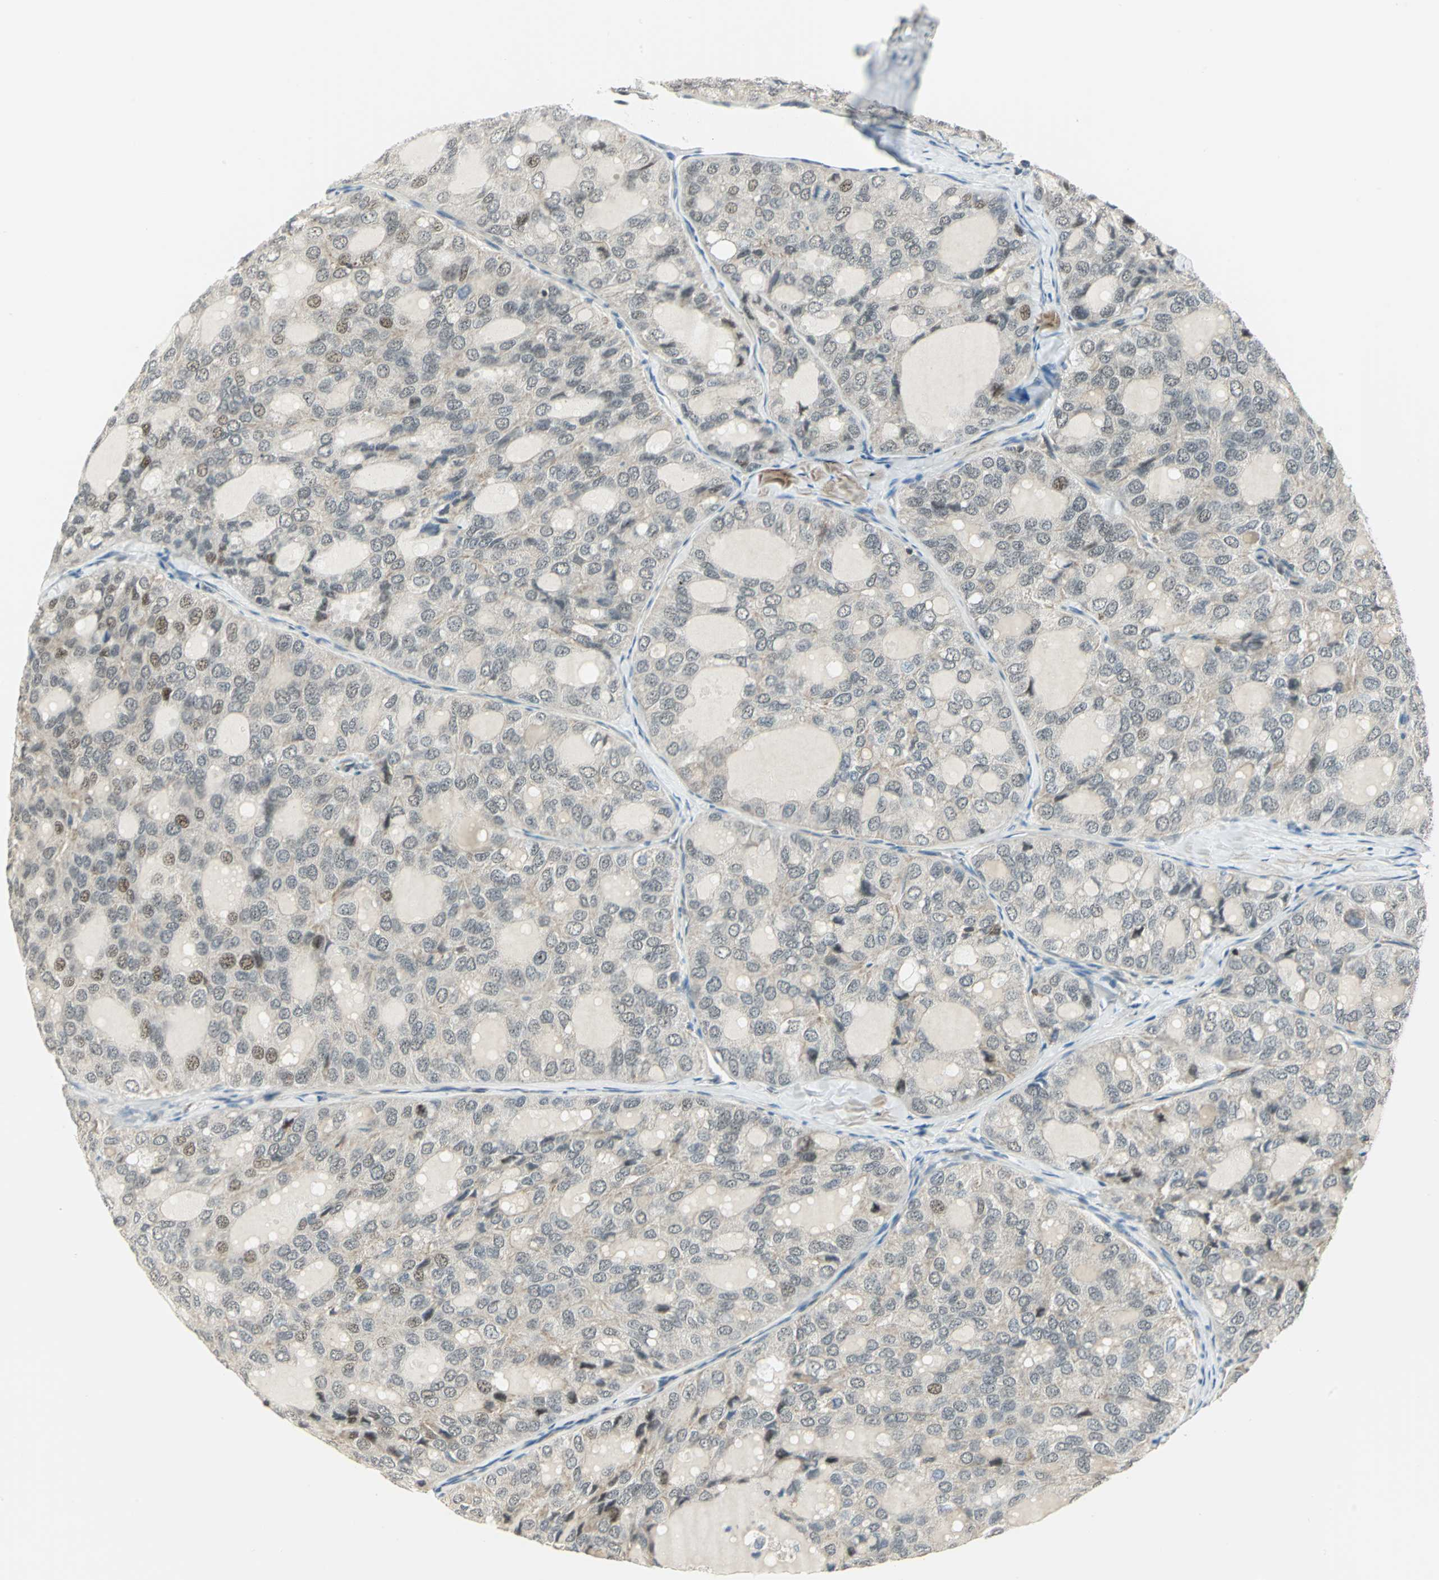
{"staining": {"intensity": "weak", "quantity": ">75%", "location": "cytoplasmic/membranous,nuclear"}, "tissue": "thyroid cancer", "cell_type": "Tumor cells", "image_type": "cancer", "snomed": [{"axis": "morphology", "description": "Follicular adenoma carcinoma, NOS"}, {"axis": "topography", "description": "Thyroid gland"}], "caption": "This histopathology image shows immunohistochemistry staining of thyroid follicular adenoma carcinoma, with low weak cytoplasmic/membranous and nuclear expression in approximately >75% of tumor cells.", "gene": "PLAGL2", "patient": {"sex": "male", "age": 75}}